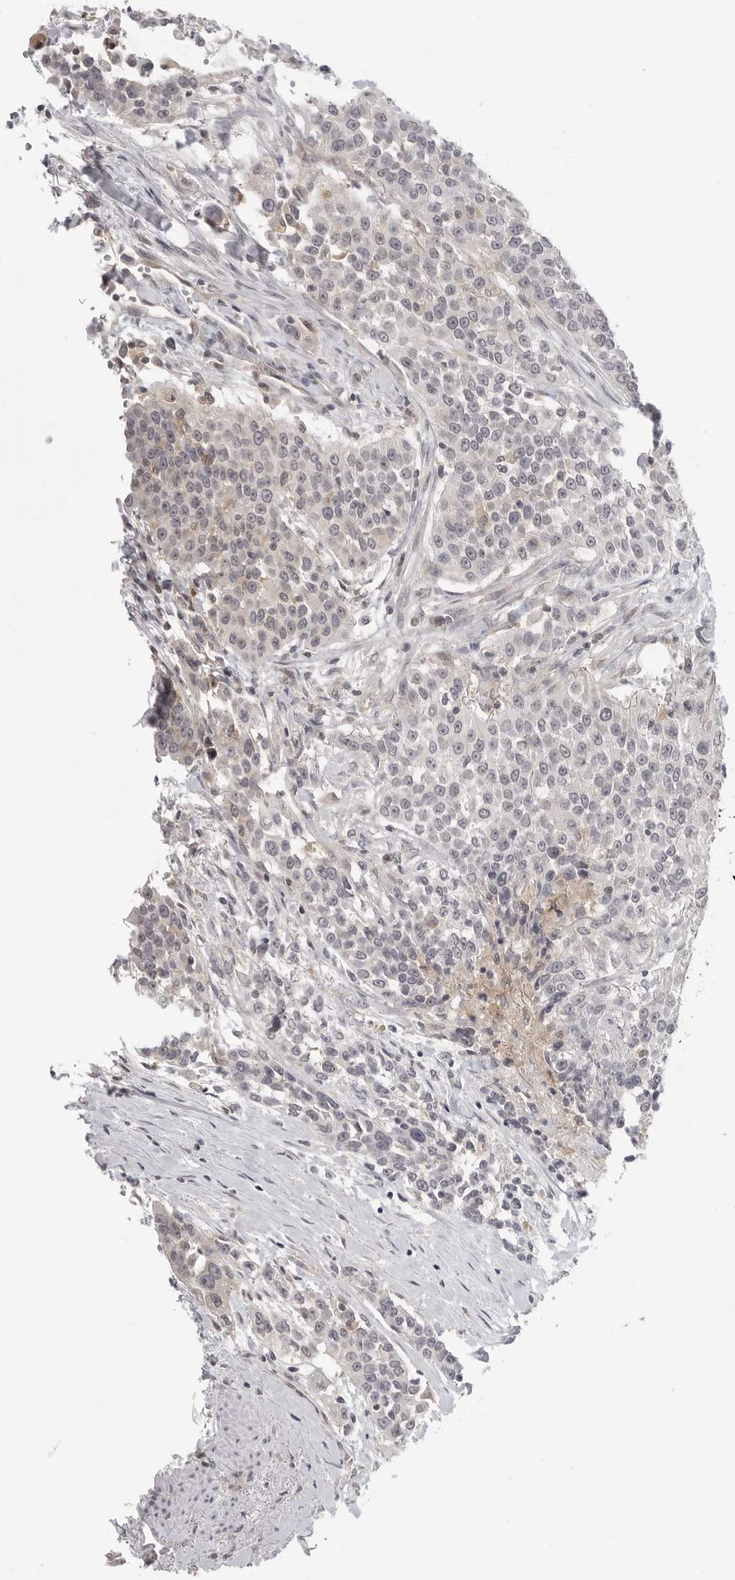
{"staining": {"intensity": "weak", "quantity": "<25%", "location": "cytoplasmic/membranous"}, "tissue": "urothelial cancer", "cell_type": "Tumor cells", "image_type": "cancer", "snomed": [{"axis": "morphology", "description": "Urothelial carcinoma, High grade"}, {"axis": "topography", "description": "Urinary bladder"}], "caption": "An image of high-grade urothelial carcinoma stained for a protein displays no brown staining in tumor cells.", "gene": "IFNGR1", "patient": {"sex": "female", "age": 80}}